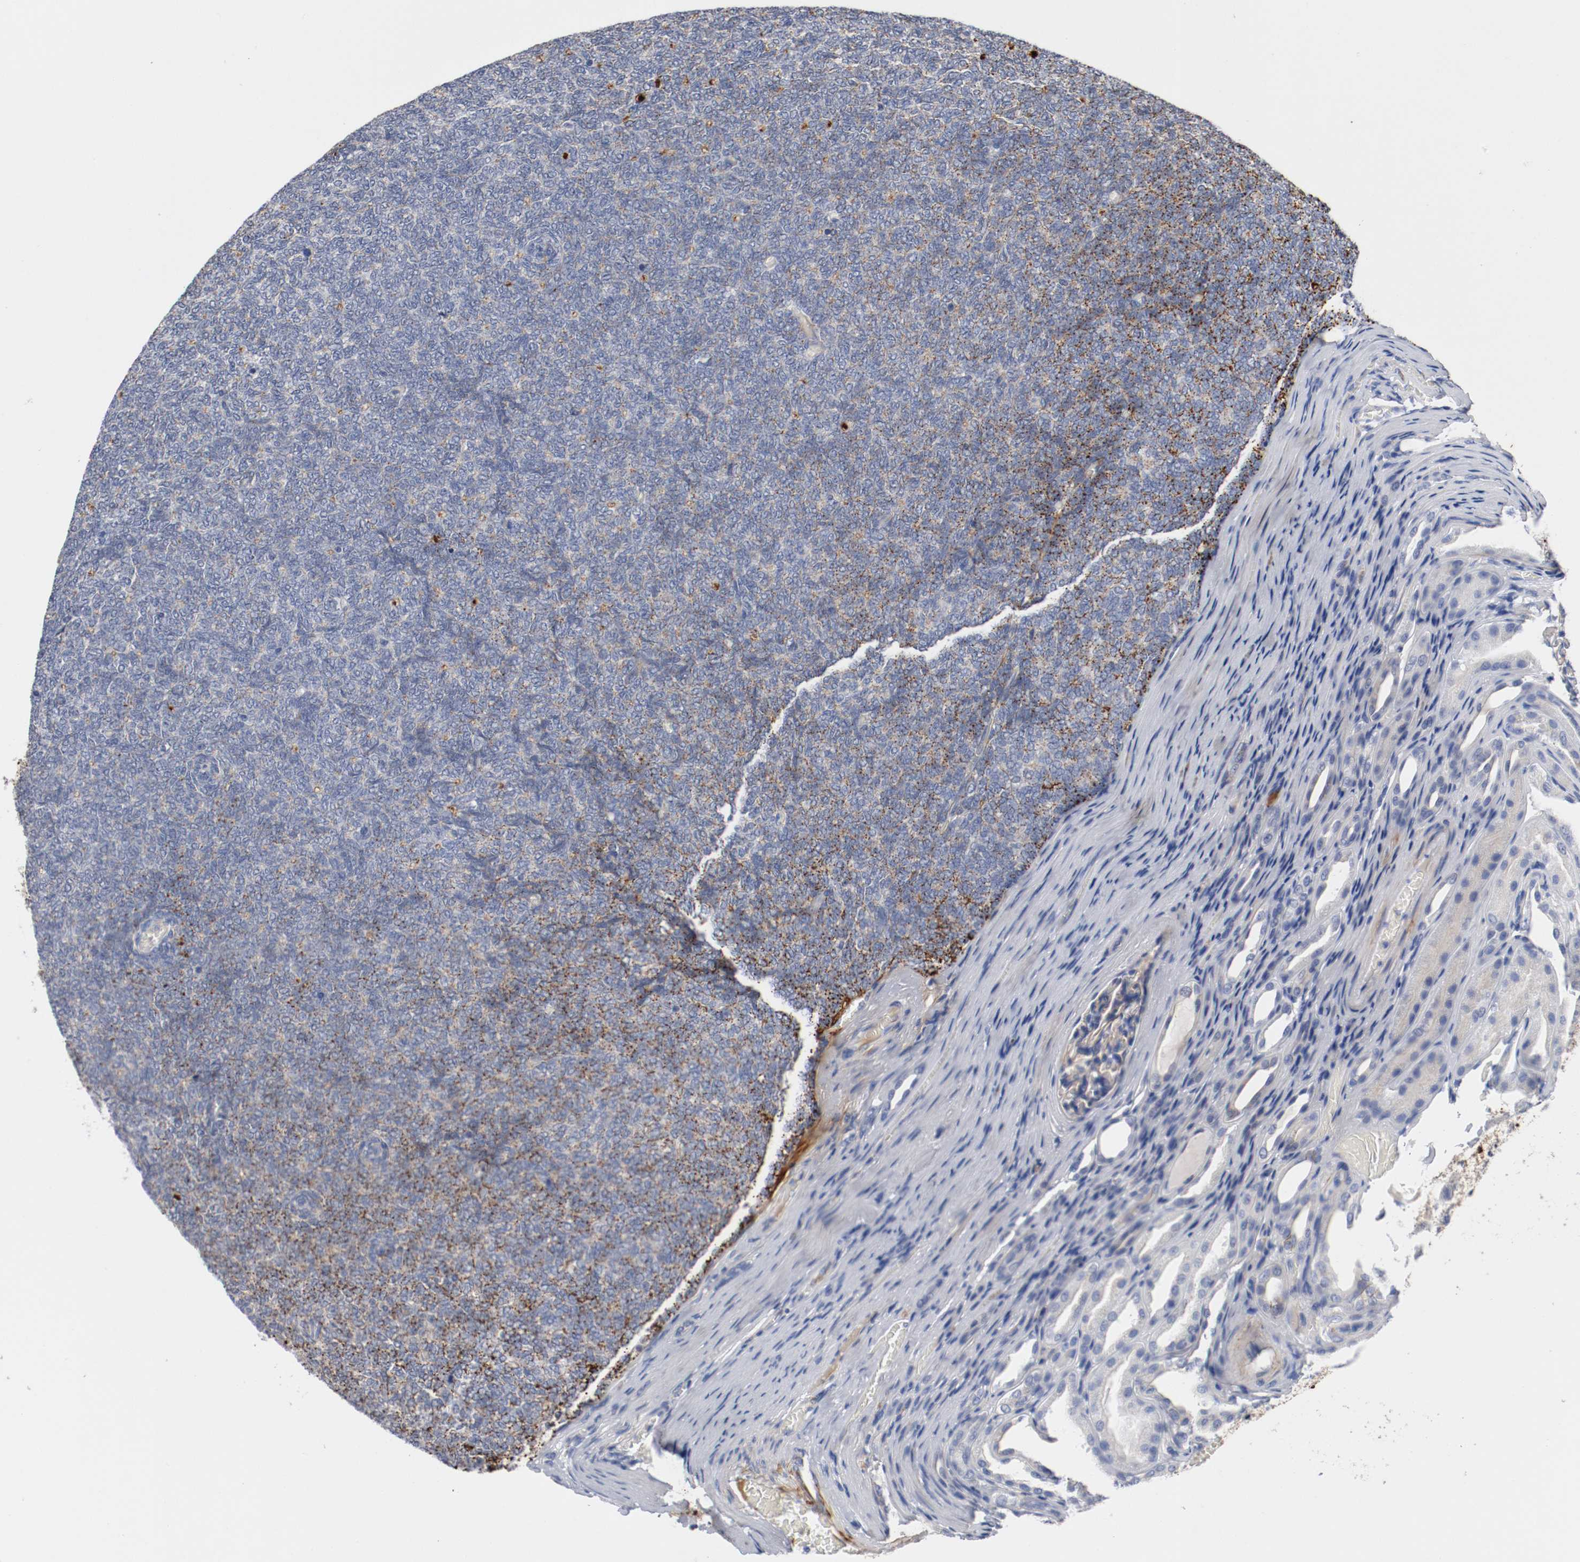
{"staining": {"intensity": "weak", "quantity": "25%-75%", "location": "cytoplasmic/membranous"}, "tissue": "renal cancer", "cell_type": "Tumor cells", "image_type": "cancer", "snomed": [{"axis": "morphology", "description": "Neoplasm, malignant, NOS"}, {"axis": "topography", "description": "Kidney"}], "caption": "Immunohistochemical staining of neoplasm (malignant) (renal) exhibits low levels of weak cytoplasmic/membranous protein positivity in approximately 25%-75% of tumor cells.", "gene": "TNC", "patient": {"sex": "male", "age": 28}}